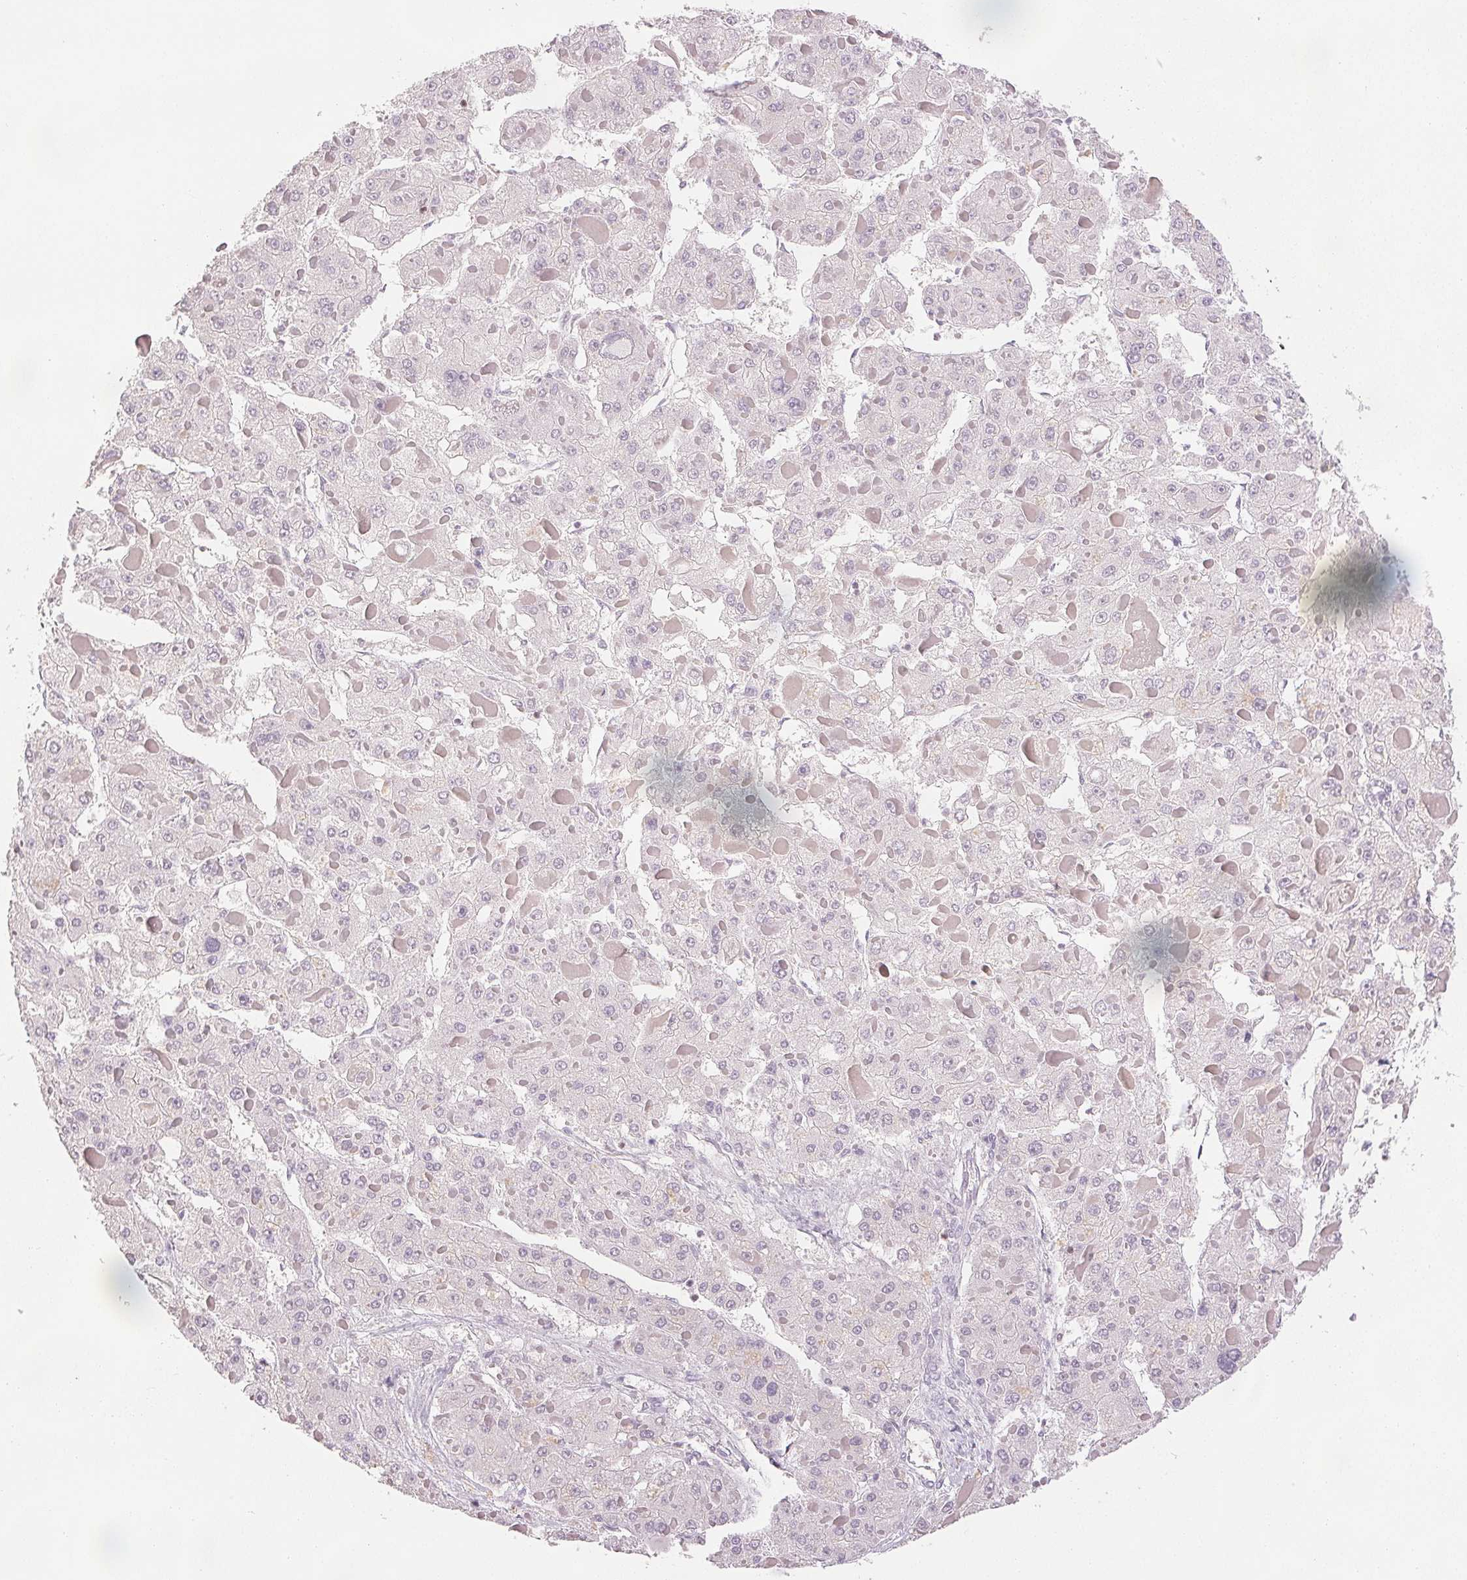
{"staining": {"intensity": "negative", "quantity": "none", "location": "none"}, "tissue": "liver cancer", "cell_type": "Tumor cells", "image_type": "cancer", "snomed": [{"axis": "morphology", "description": "Carcinoma, Hepatocellular, NOS"}, {"axis": "topography", "description": "Liver"}], "caption": "DAB (3,3'-diaminobenzidine) immunohistochemical staining of human liver hepatocellular carcinoma demonstrates no significant staining in tumor cells.", "gene": "RUNX2", "patient": {"sex": "female", "age": 73}}